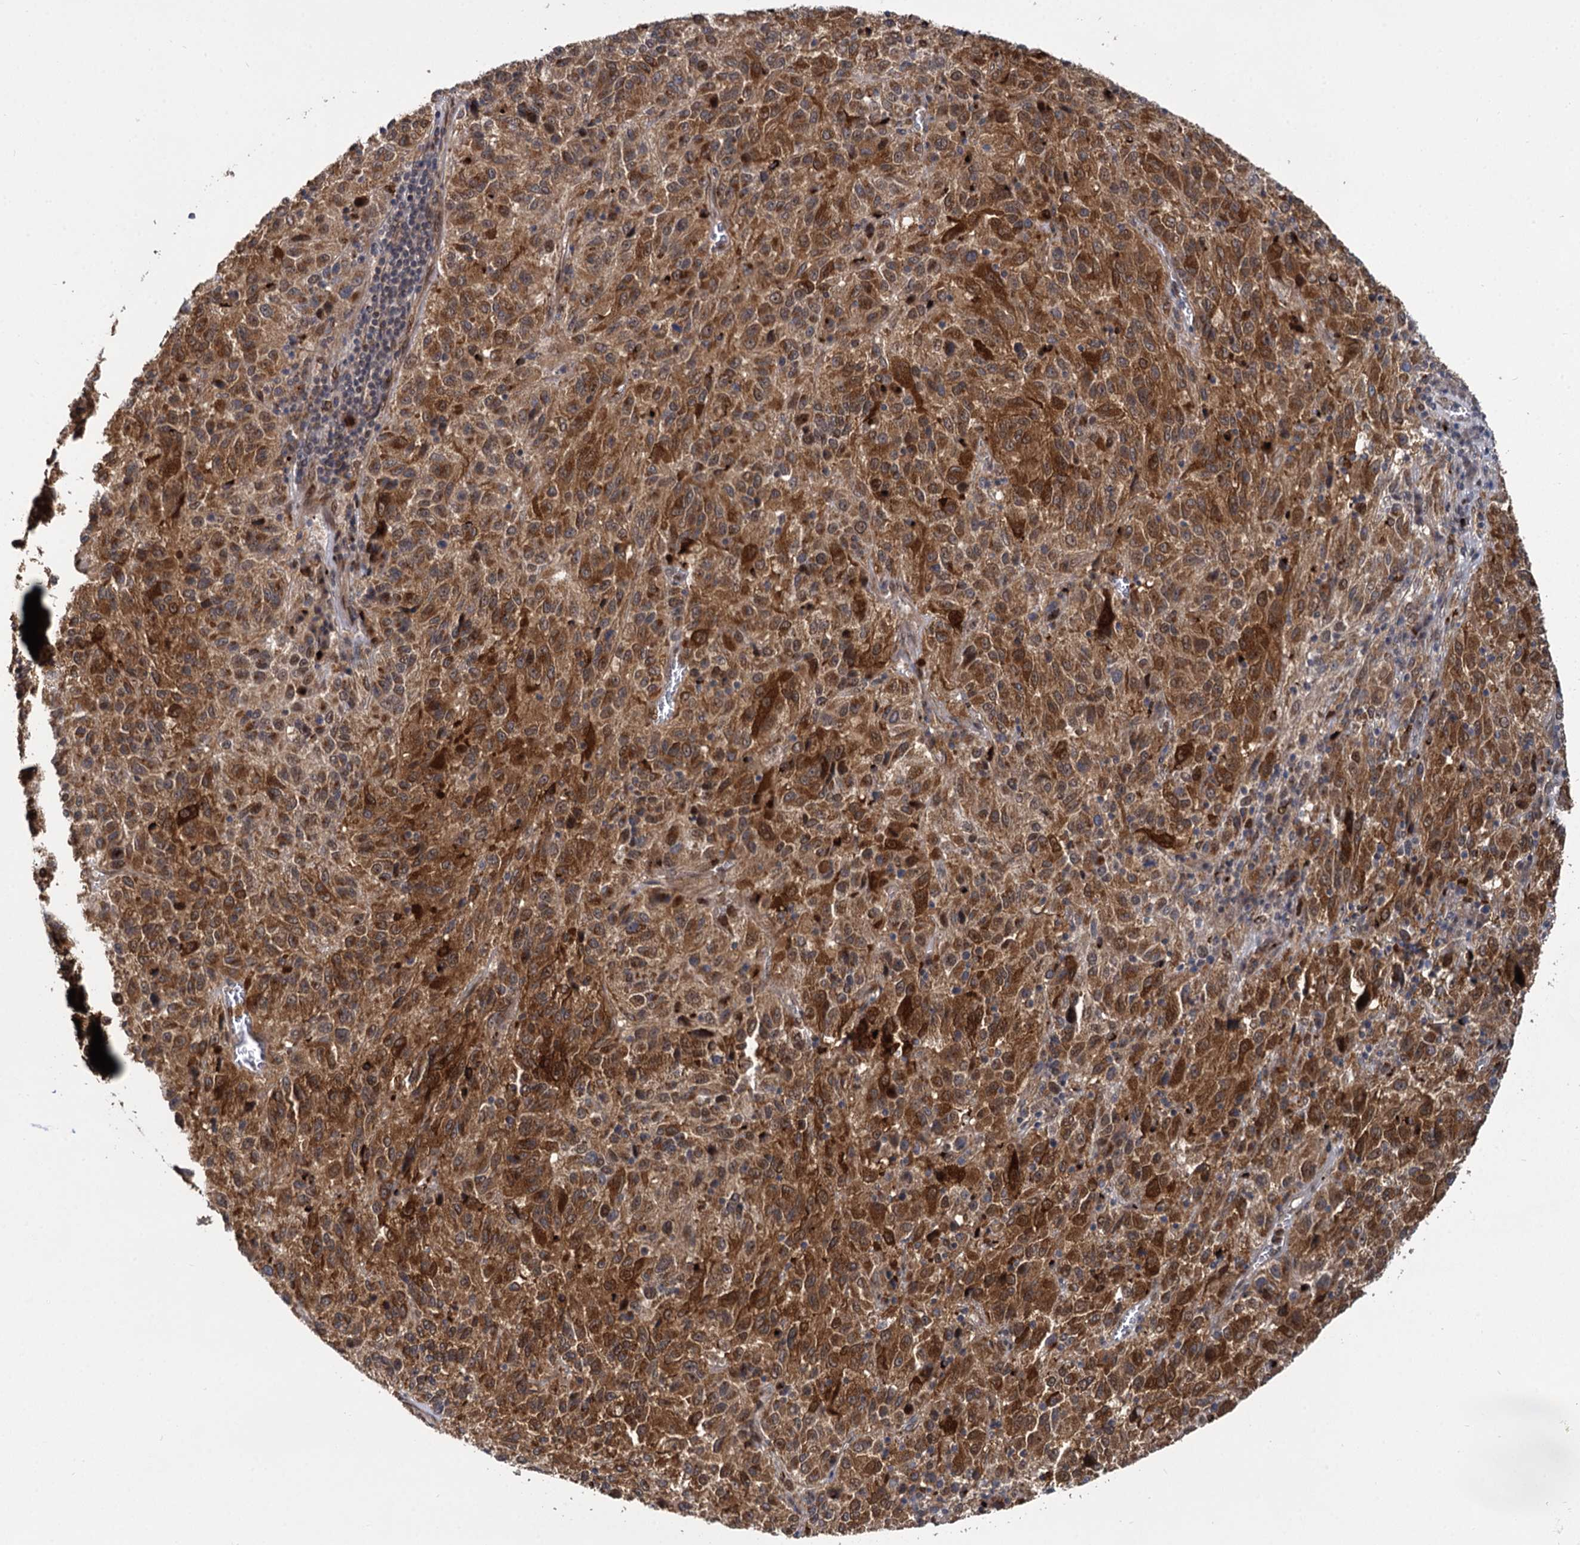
{"staining": {"intensity": "moderate", "quantity": ">75%", "location": "cytoplasmic/membranous,nuclear"}, "tissue": "melanoma", "cell_type": "Tumor cells", "image_type": "cancer", "snomed": [{"axis": "morphology", "description": "Malignant melanoma, Metastatic site"}, {"axis": "topography", "description": "Lung"}], "caption": "Malignant melanoma (metastatic site) tissue exhibits moderate cytoplasmic/membranous and nuclear staining in about >75% of tumor cells", "gene": "GAL3ST4", "patient": {"sex": "male", "age": 64}}